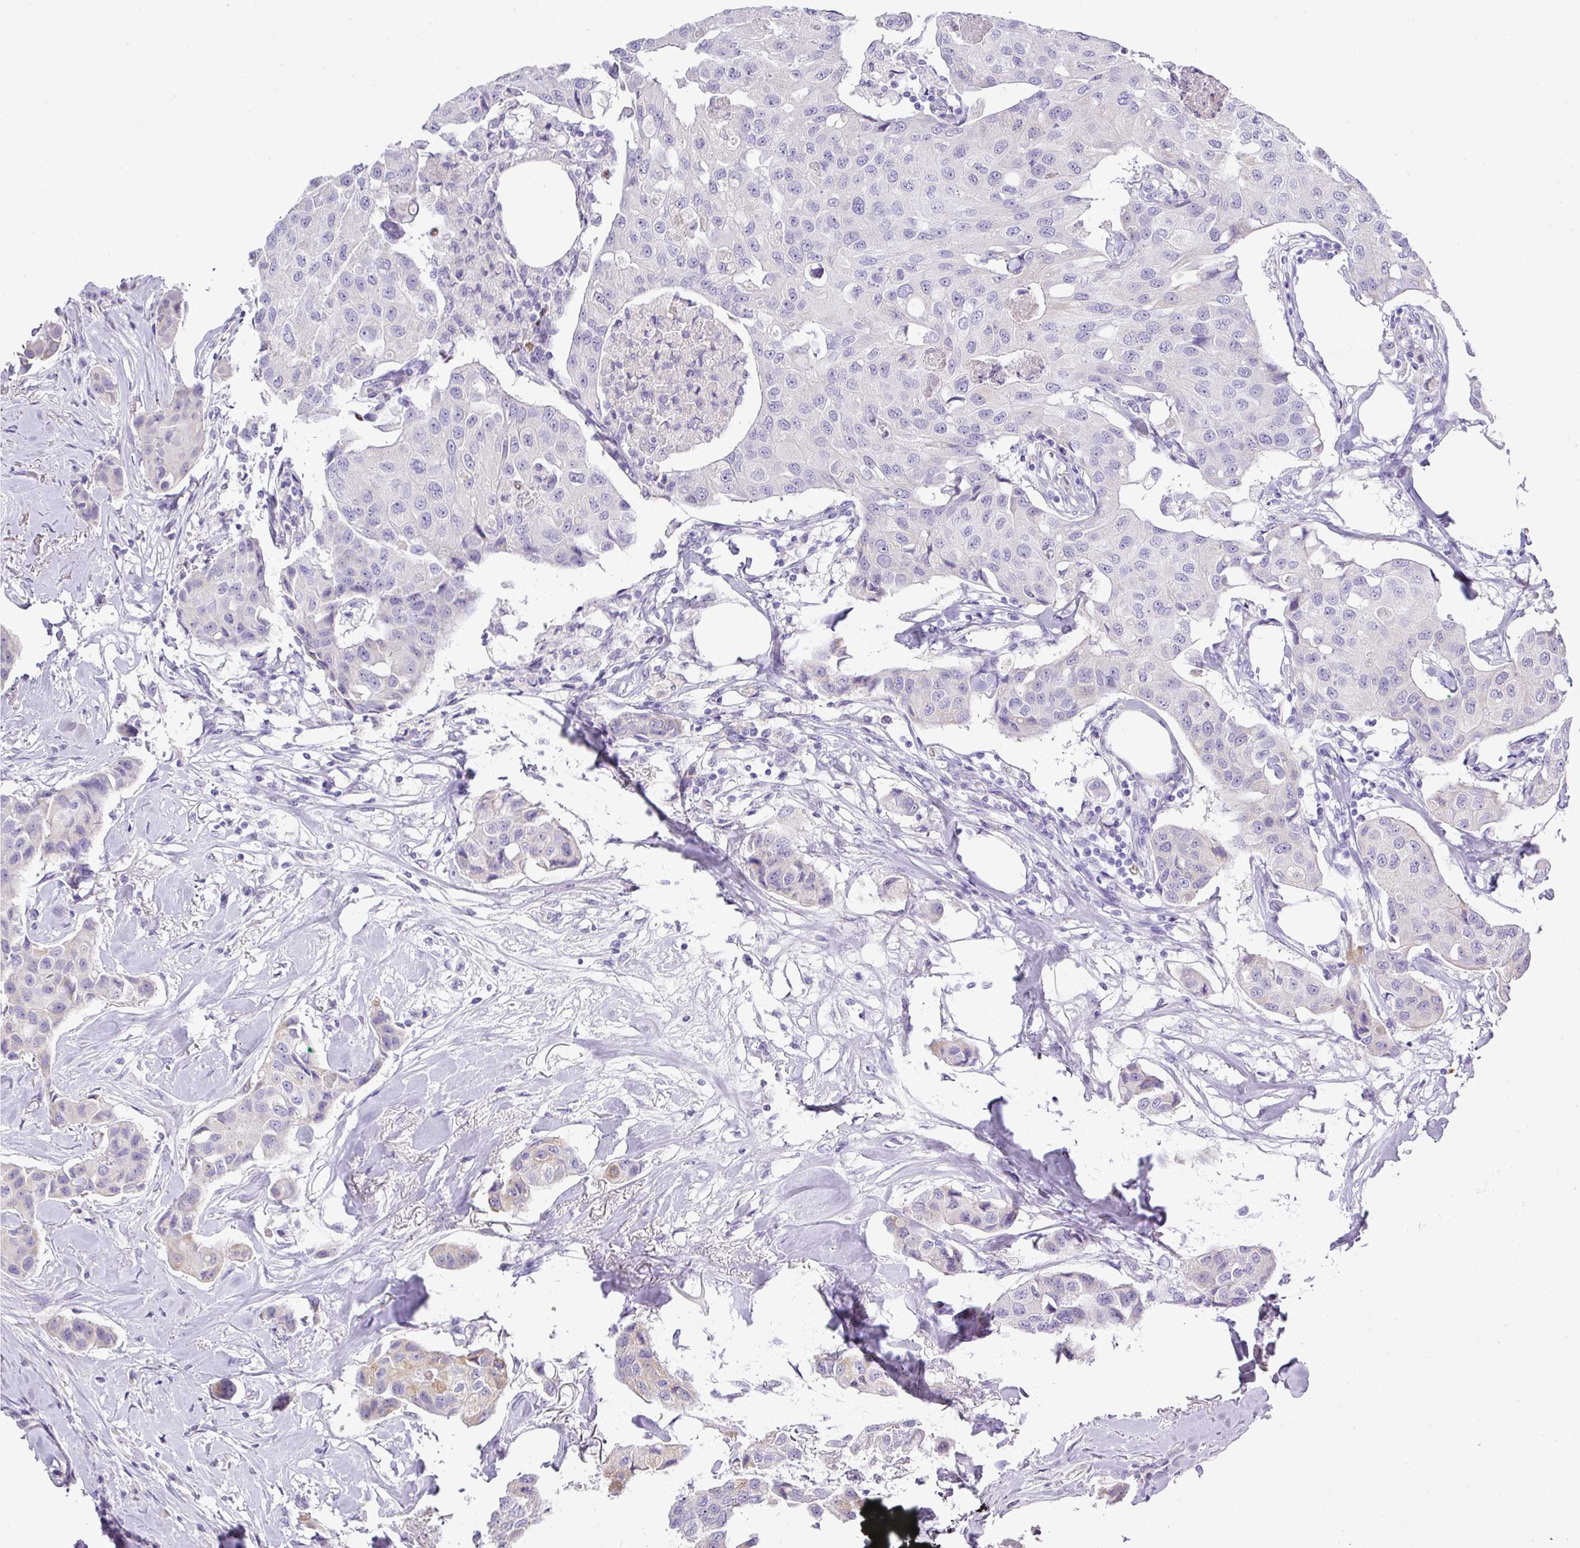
{"staining": {"intensity": "negative", "quantity": "none", "location": "none"}, "tissue": "breast cancer", "cell_type": "Tumor cells", "image_type": "cancer", "snomed": [{"axis": "morphology", "description": "Duct carcinoma"}, {"axis": "topography", "description": "Breast"}], "caption": "The micrograph exhibits no significant expression in tumor cells of breast cancer (invasive ductal carcinoma).", "gene": "BCL11A", "patient": {"sex": "female", "age": 80}}